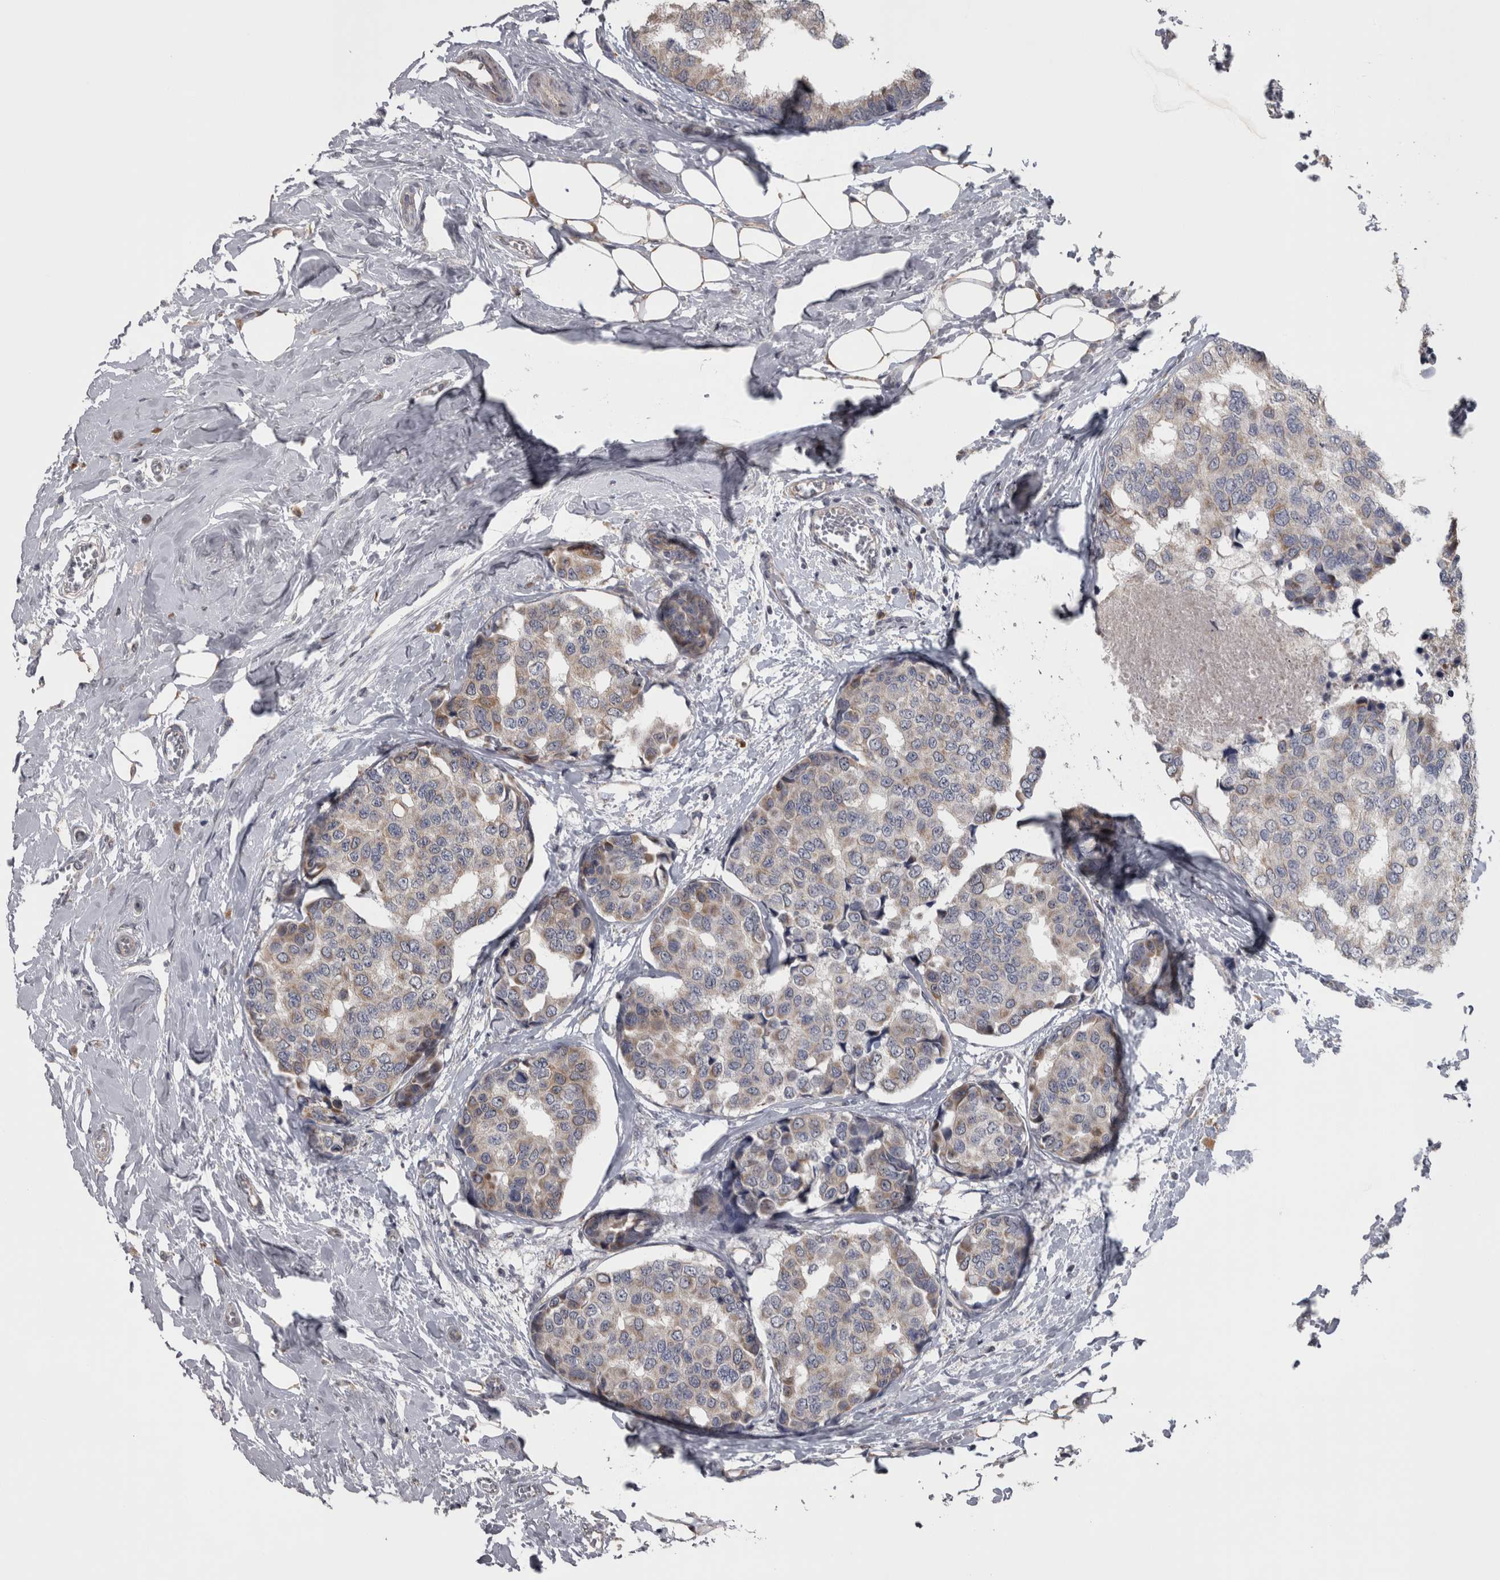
{"staining": {"intensity": "moderate", "quantity": "25%-75%", "location": "cytoplasmic/membranous"}, "tissue": "breast cancer", "cell_type": "Tumor cells", "image_type": "cancer", "snomed": [{"axis": "morphology", "description": "Normal tissue, NOS"}, {"axis": "morphology", "description": "Duct carcinoma"}, {"axis": "topography", "description": "Breast"}], "caption": "IHC (DAB) staining of breast cancer demonstrates moderate cytoplasmic/membranous protein positivity in approximately 25%-75% of tumor cells.", "gene": "DBT", "patient": {"sex": "female", "age": 43}}